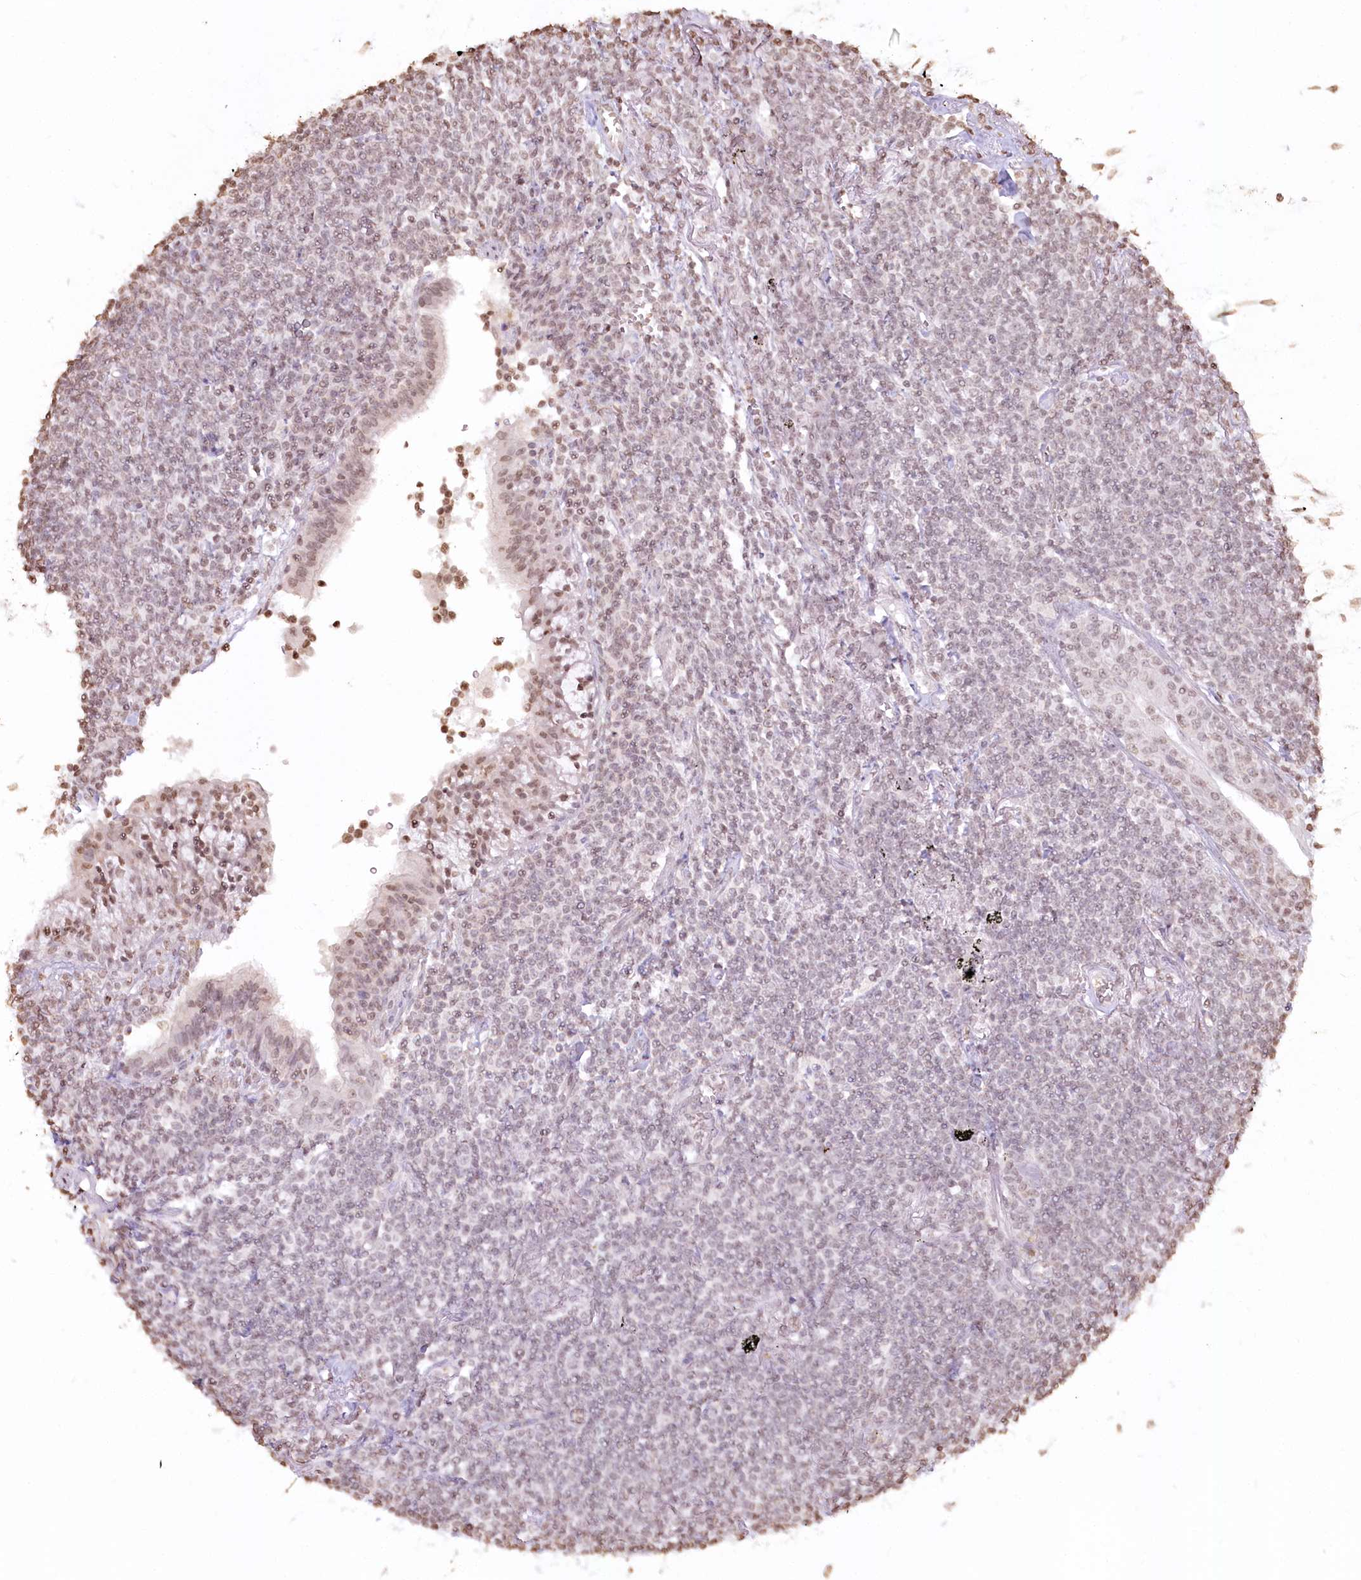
{"staining": {"intensity": "weak", "quantity": "<25%", "location": "nuclear"}, "tissue": "lymphoma", "cell_type": "Tumor cells", "image_type": "cancer", "snomed": [{"axis": "morphology", "description": "Malignant lymphoma, non-Hodgkin's type, Low grade"}, {"axis": "topography", "description": "Lung"}], "caption": "Immunohistochemical staining of malignant lymphoma, non-Hodgkin's type (low-grade) exhibits no significant positivity in tumor cells. Nuclei are stained in blue.", "gene": "FAM13A", "patient": {"sex": "female", "age": 71}}